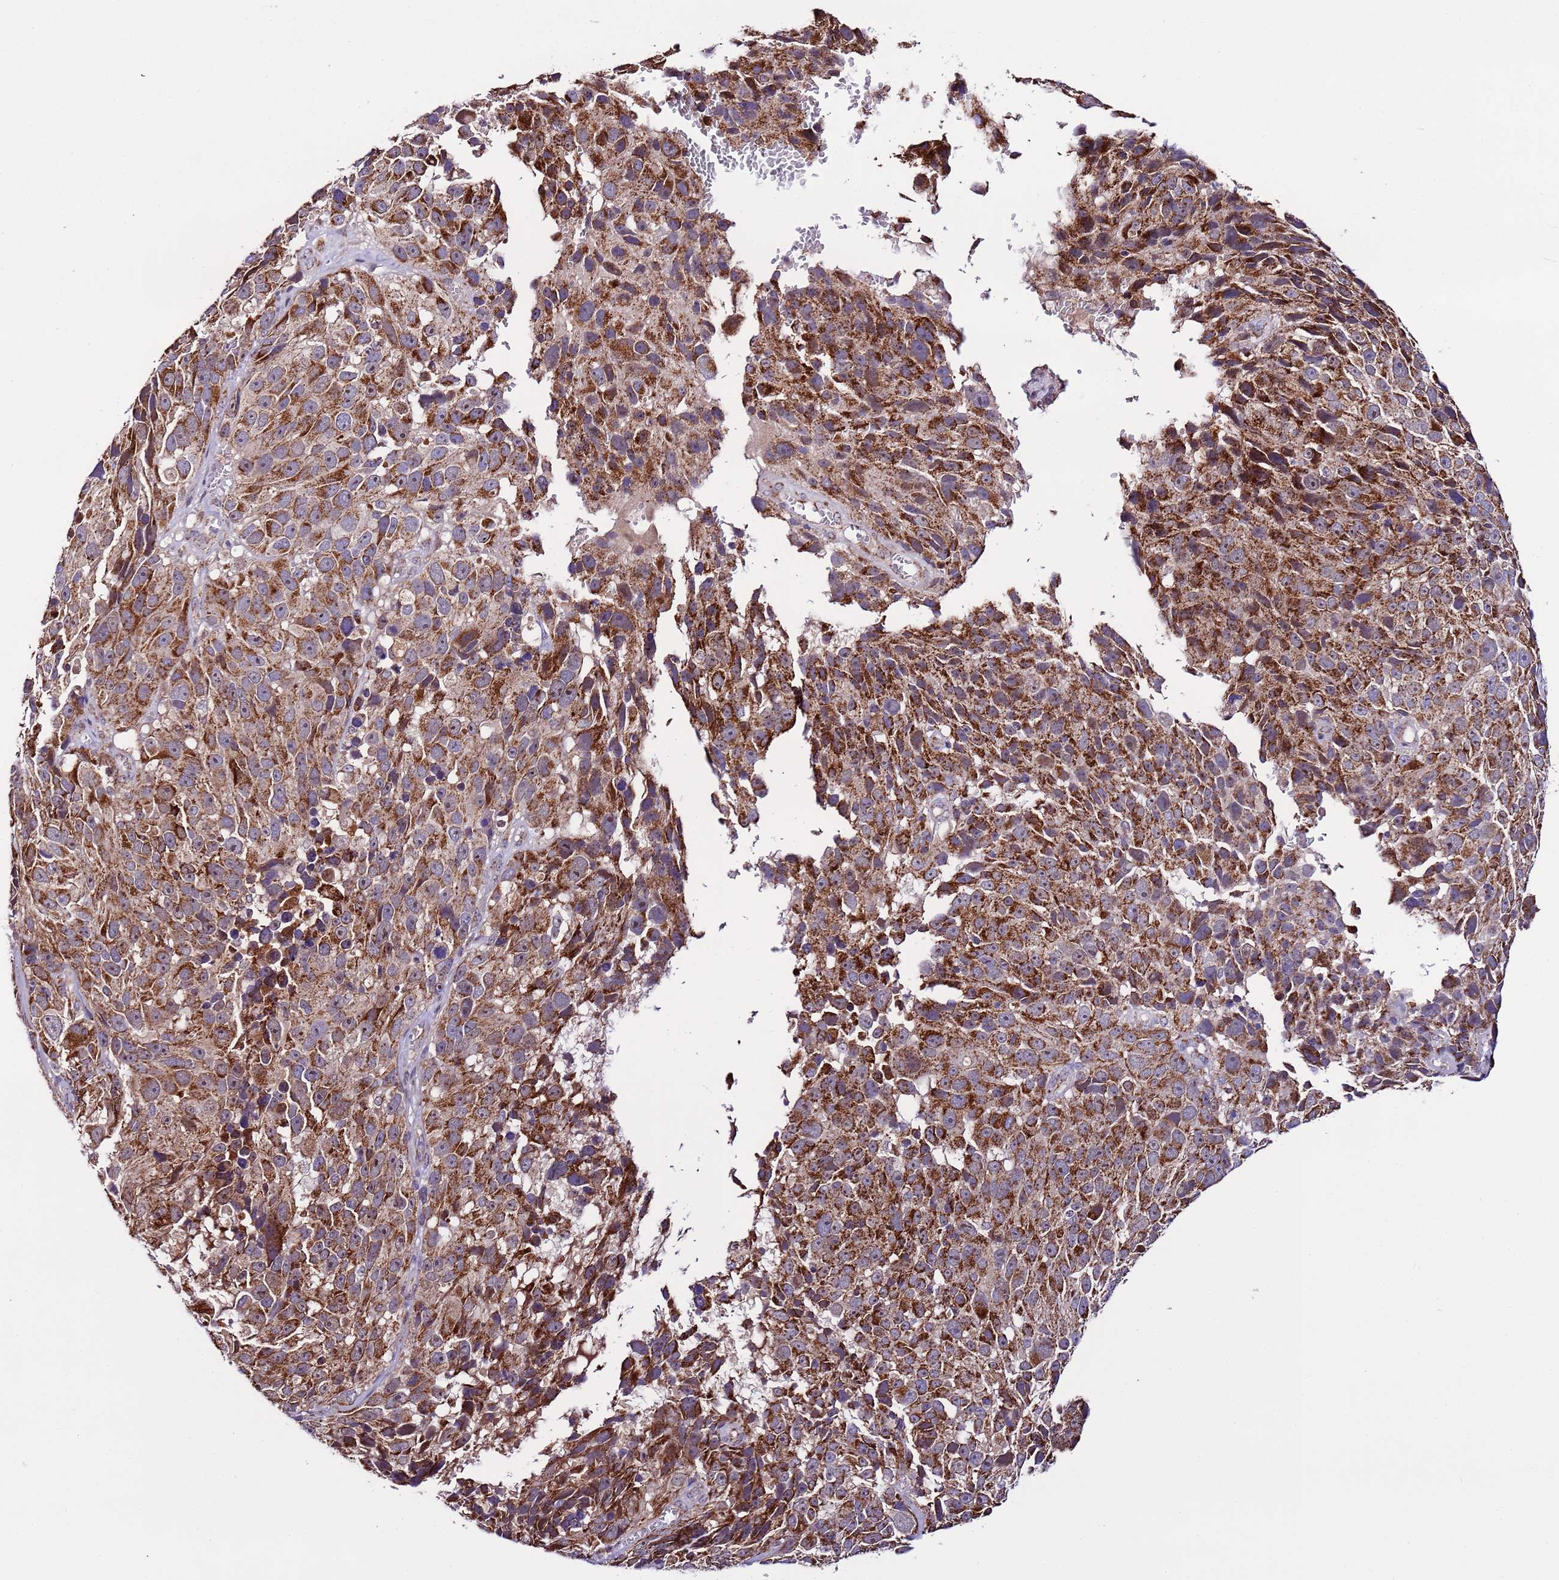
{"staining": {"intensity": "moderate", "quantity": ">75%", "location": "cytoplasmic/membranous,nuclear"}, "tissue": "melanoma", "cell_type": "Tumor cells", "image_type": "cancer", "snomed": [{"axis": "morphology", "description": "Malignant melanoma, NOS"}, {"axis": "topography", "description": "Skin"}], "caption": "Protein expression analysis of malignant melanoma displays moderate cytoplasmic/membranous and nuclear staining in approximately >75% of tumor cells.", "gene": "UEVLD", "patient": {"sex": "male", "age": 84}}